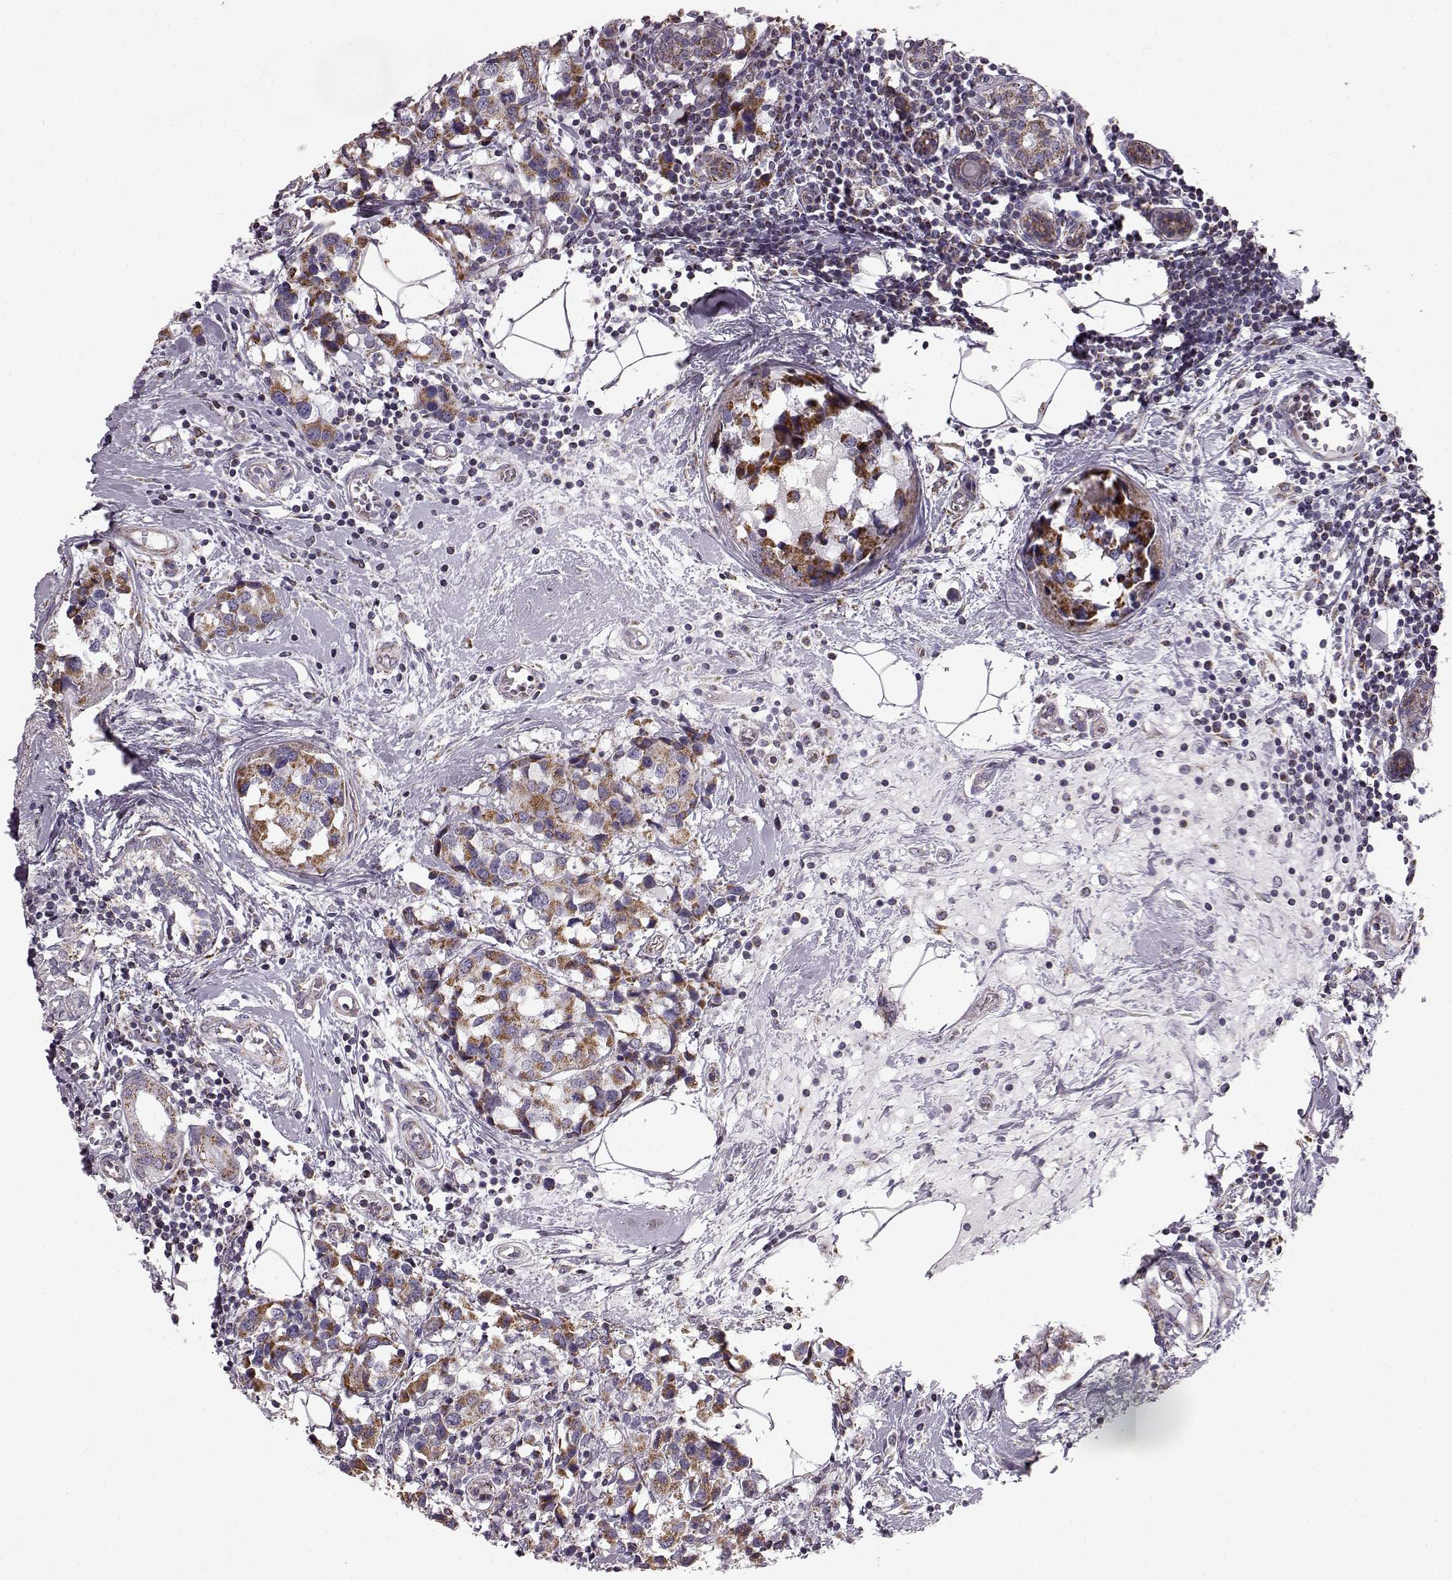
{"staining": {"intensity": "strong", "quantity": ">75%", "location": "cytoplasmic/membranous"}, "tissue": "breast cancer", "cell_type": "Tumor cells", "image_type": "cancer", "snomed": [{"axis": "morphology", "description": "Lobular carcinoma"}, {"axis": "topography", "description": "Breast"}], "caption": "Immunohistochemical staining of breast cancer (lobular carcinoma) displays strong cytoplasmic/membranous protein positivity in approximately >75% of tumor cells. Nuclei are stained in blue.", "gene": "FAM8A1", "patient": {"sex": "female", "age": 59}}